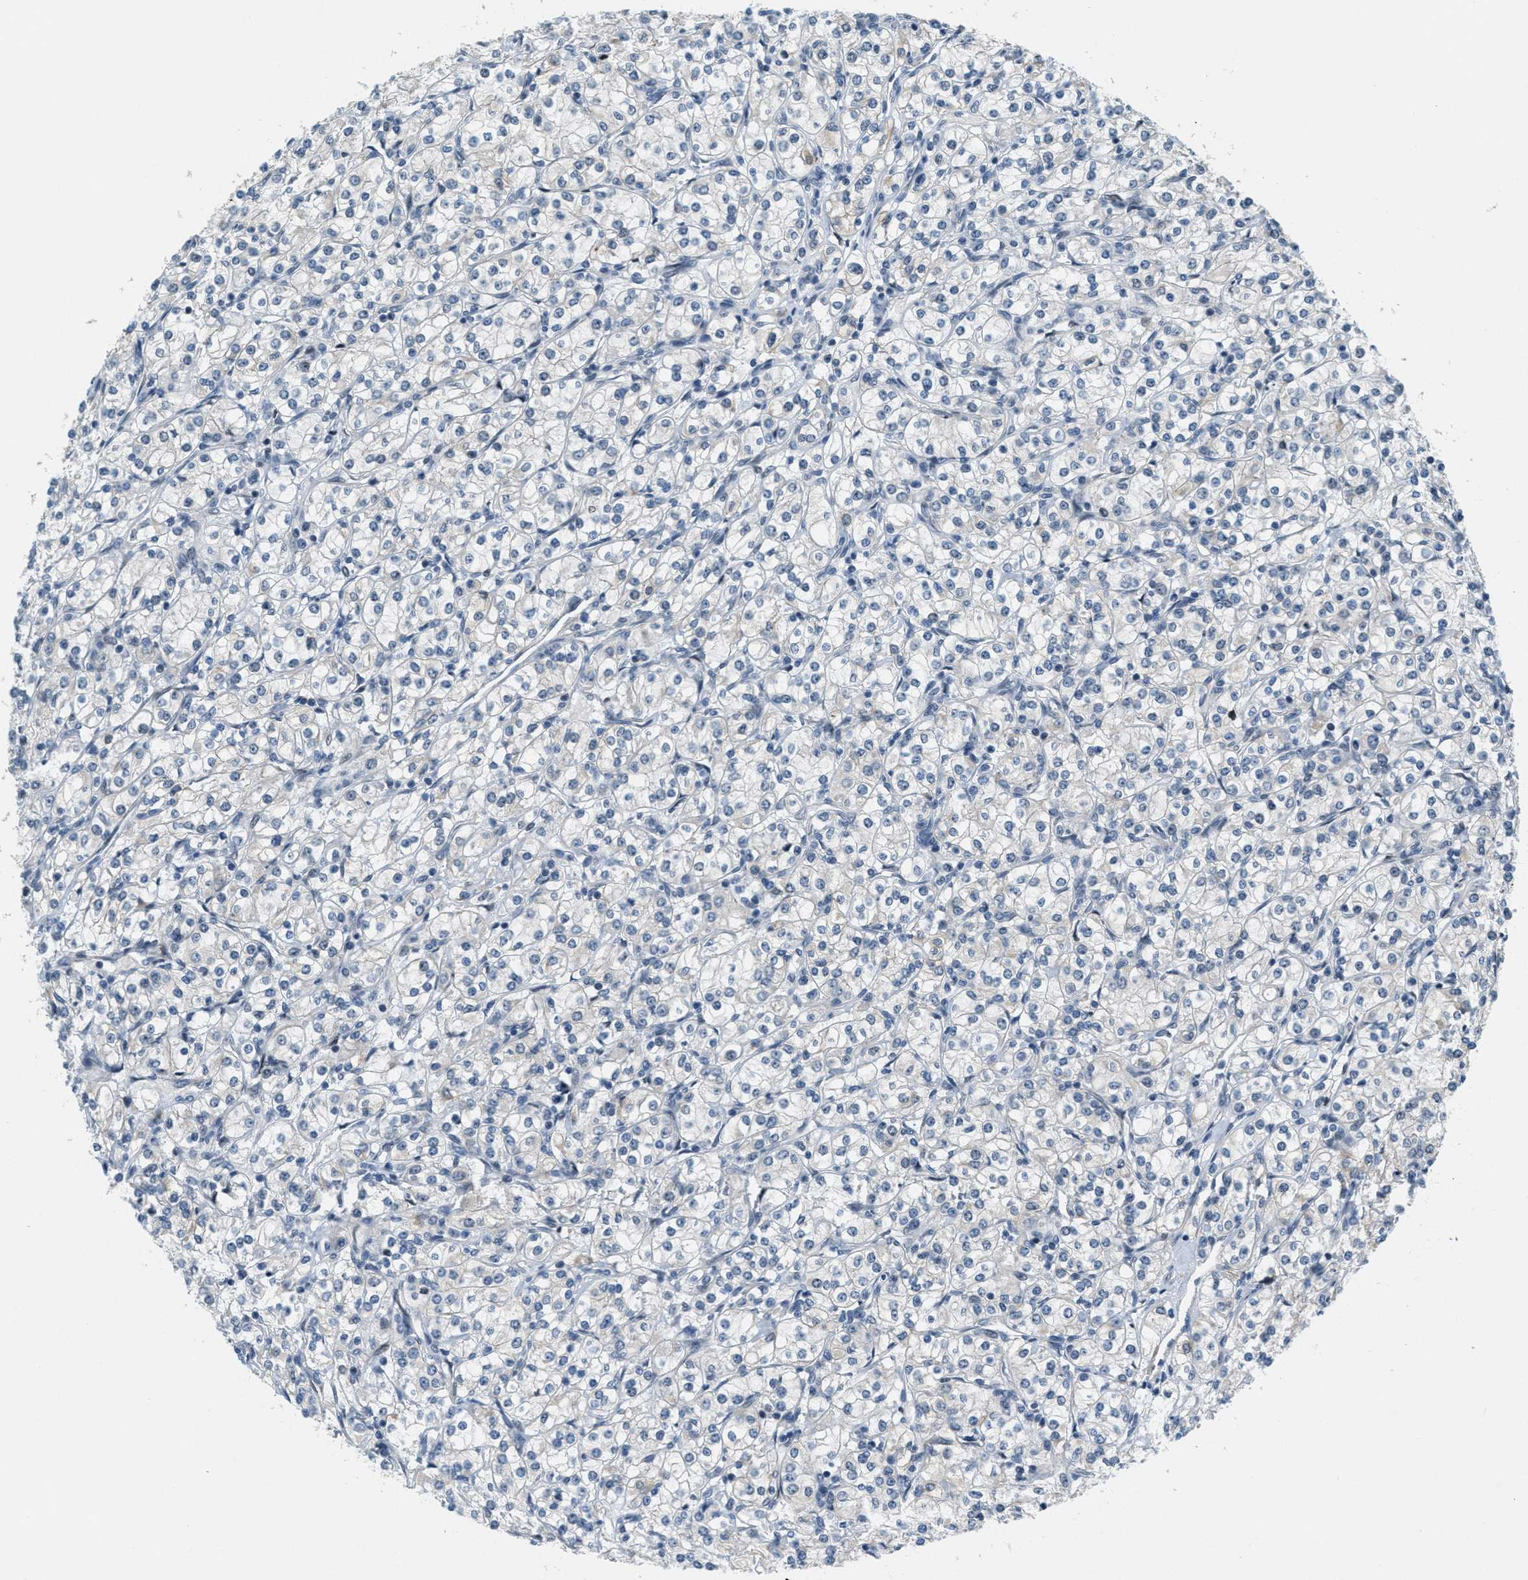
{"staining": {"intensity": "negative", "quantity": "none", "location": "none"}, "tissue": "renal cancer", "cell_type": "Tumor cells", "image_type": "cancer", "snomed": [{"axis": "morphology", "description": "Adenocarcinoma, NOS"}, {"axis": "topography", "description": "Kidney"}], "caption": "IHC photomicrograph of neoplastic tissue: renal cancer stained with DAB displays no significant protein staining in tumor cells.", "gene": "ZDHHC23", "patient": {"sex": "male", "age": 77}}